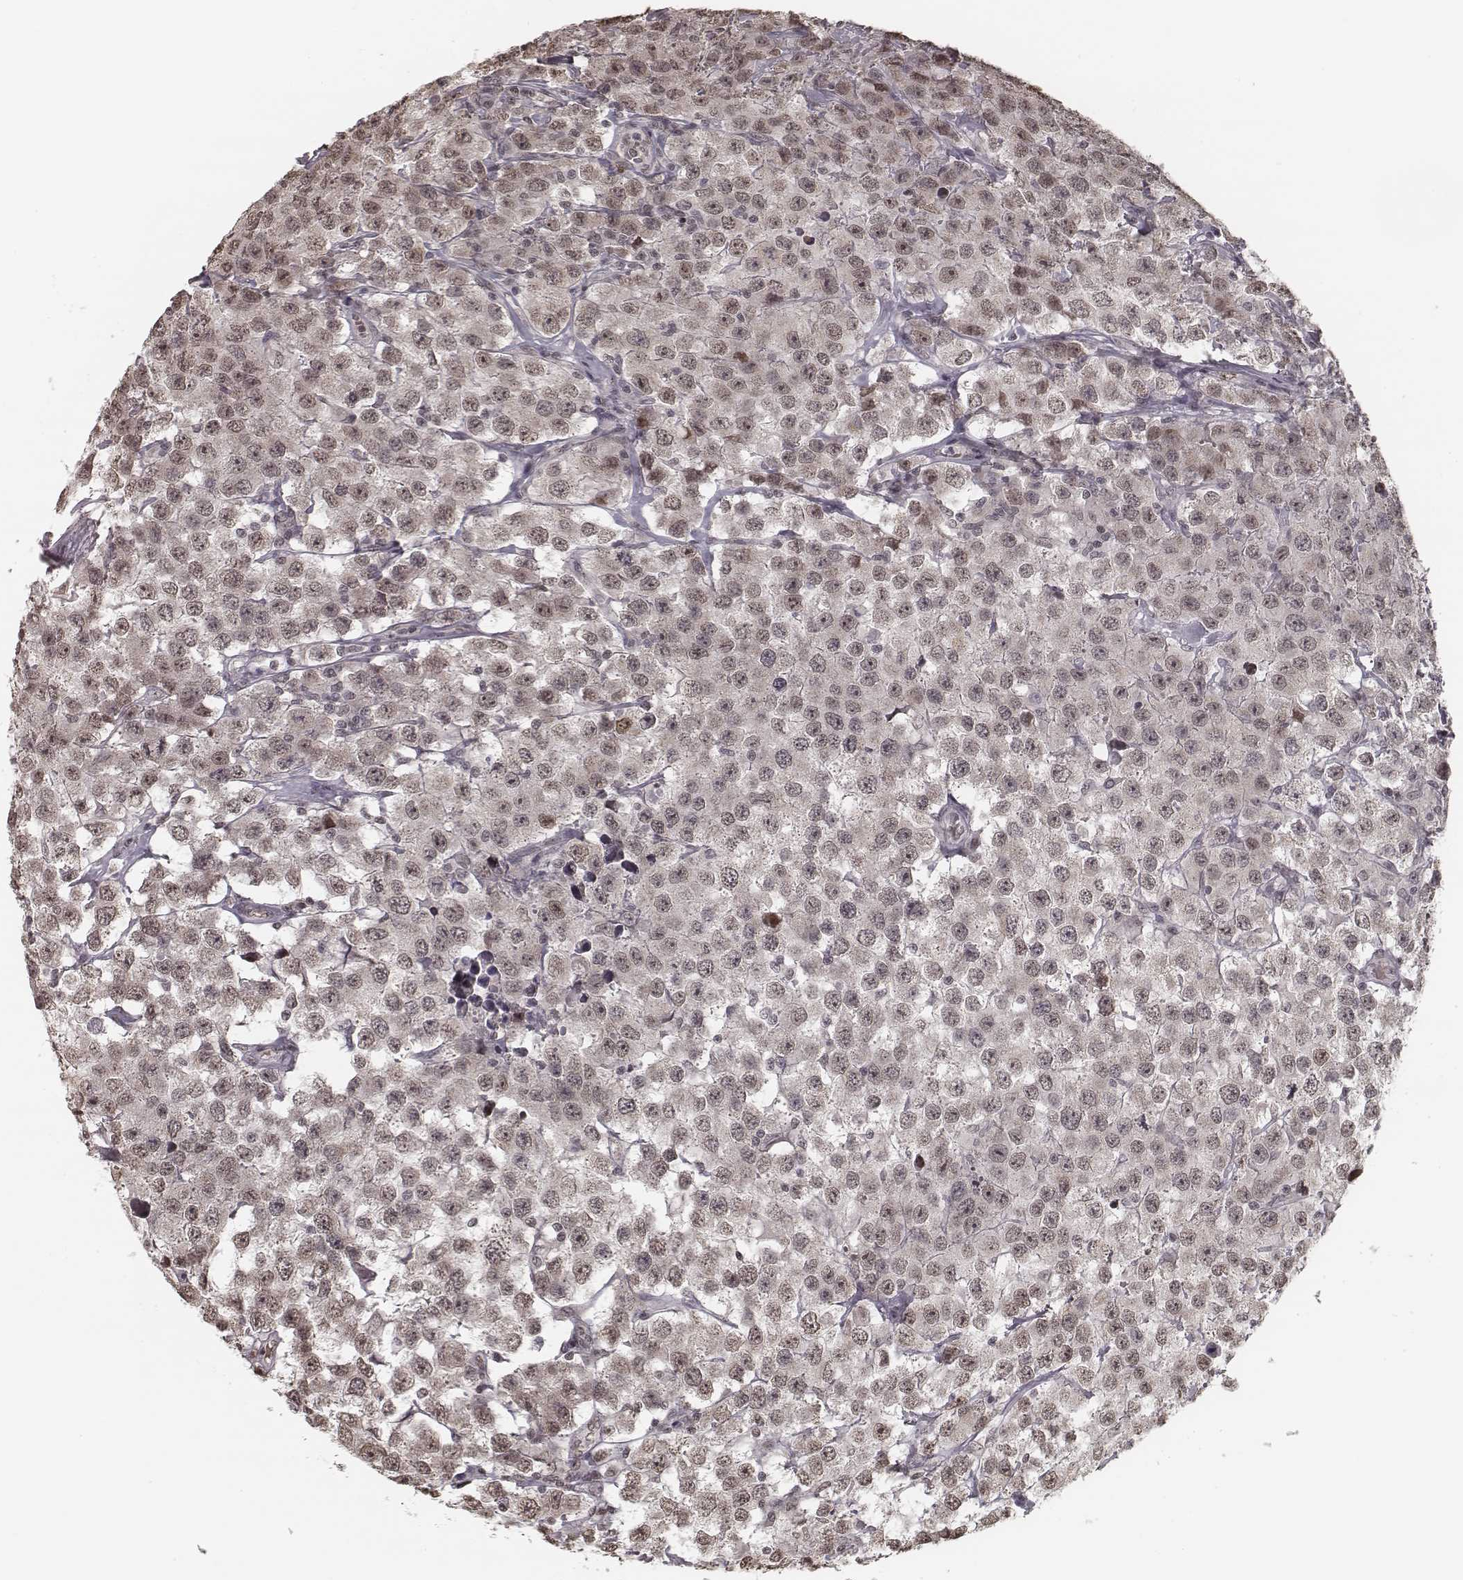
{"staining": {"intensity": "weak", "quantity": ">75%", "location": "nuclear"}, "tissue": "testis cancer", "cell_type": "Tumor cells", "image_type": "cancer", "snomed": [{"axis": "morphology", "description": "Seminoma, NOS"}, {"axis": "topography", "description": "Testis"}], "caption": "This image demonstrates testis seminoma stained with immunohistochemistry (IHC) to label a protein in brown. The nuclear of tumor cells show weak positivity for the protein. Nuclei are counter-stained blue.", "gene": "HMGA2", "patient": {"sex": "male", "age": 52}}